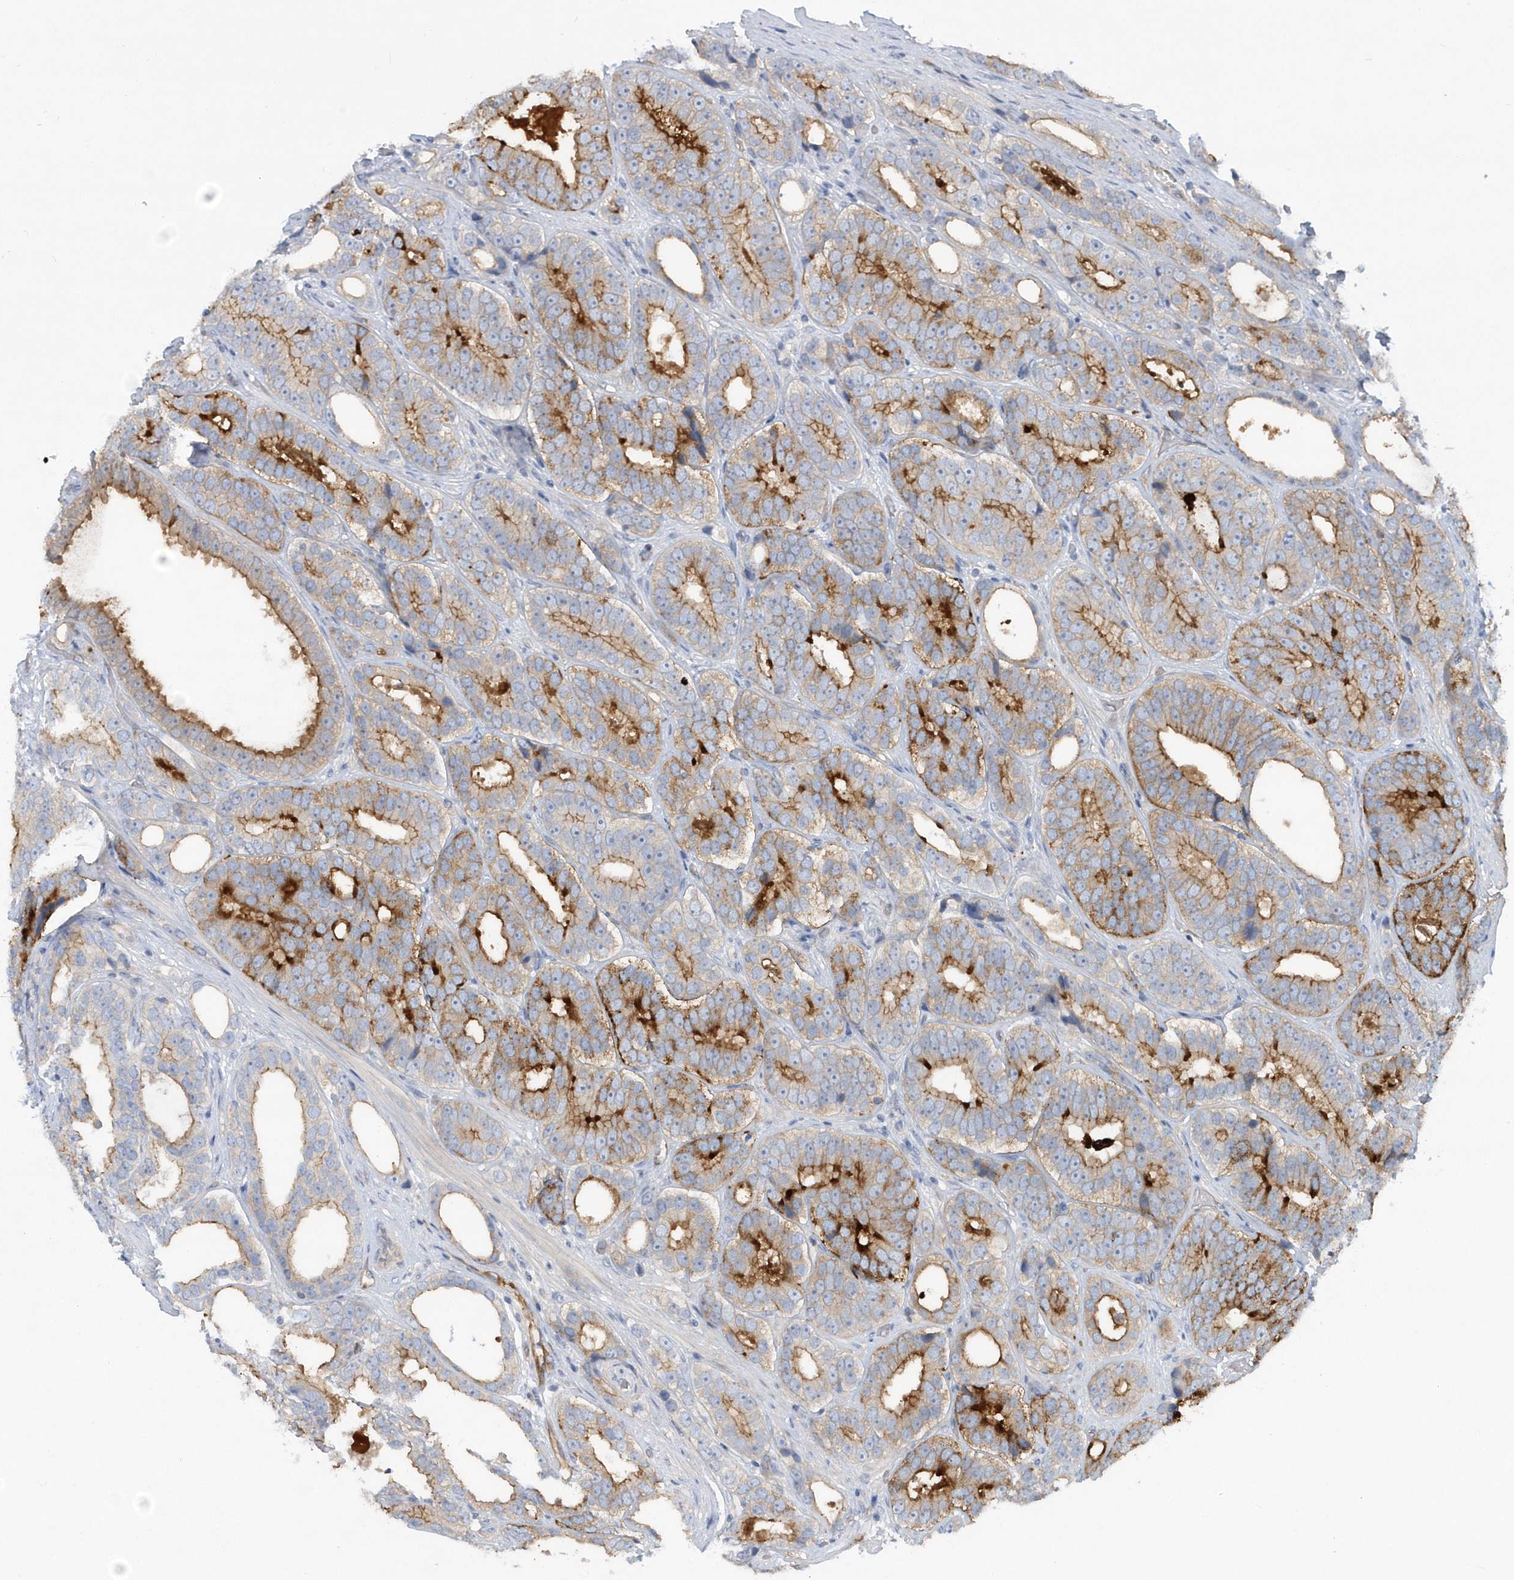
{"staining": {"intensity": "moderate", "quantity": ">75%", "location": "cytoplasmic/membranous"}, "tissue": "prostate cancer", "cell_type": "Tumor cells", "image_type": "cancer", "snomed": [{"axis": "morphology", "description": "Adenocarcinoma, High grade"}, {"axis": "topography", "description": "Prostate"}], "caption": "There is medium levels of moderate cytoplasmic/membranous staining in tumor cells of adenocarcinoma (high-grade) (prostate), as demonstrated by immunohistochemical staining (brown color).", "gene": "RAI14", "patient": {"sex": "male", "age": 56}}